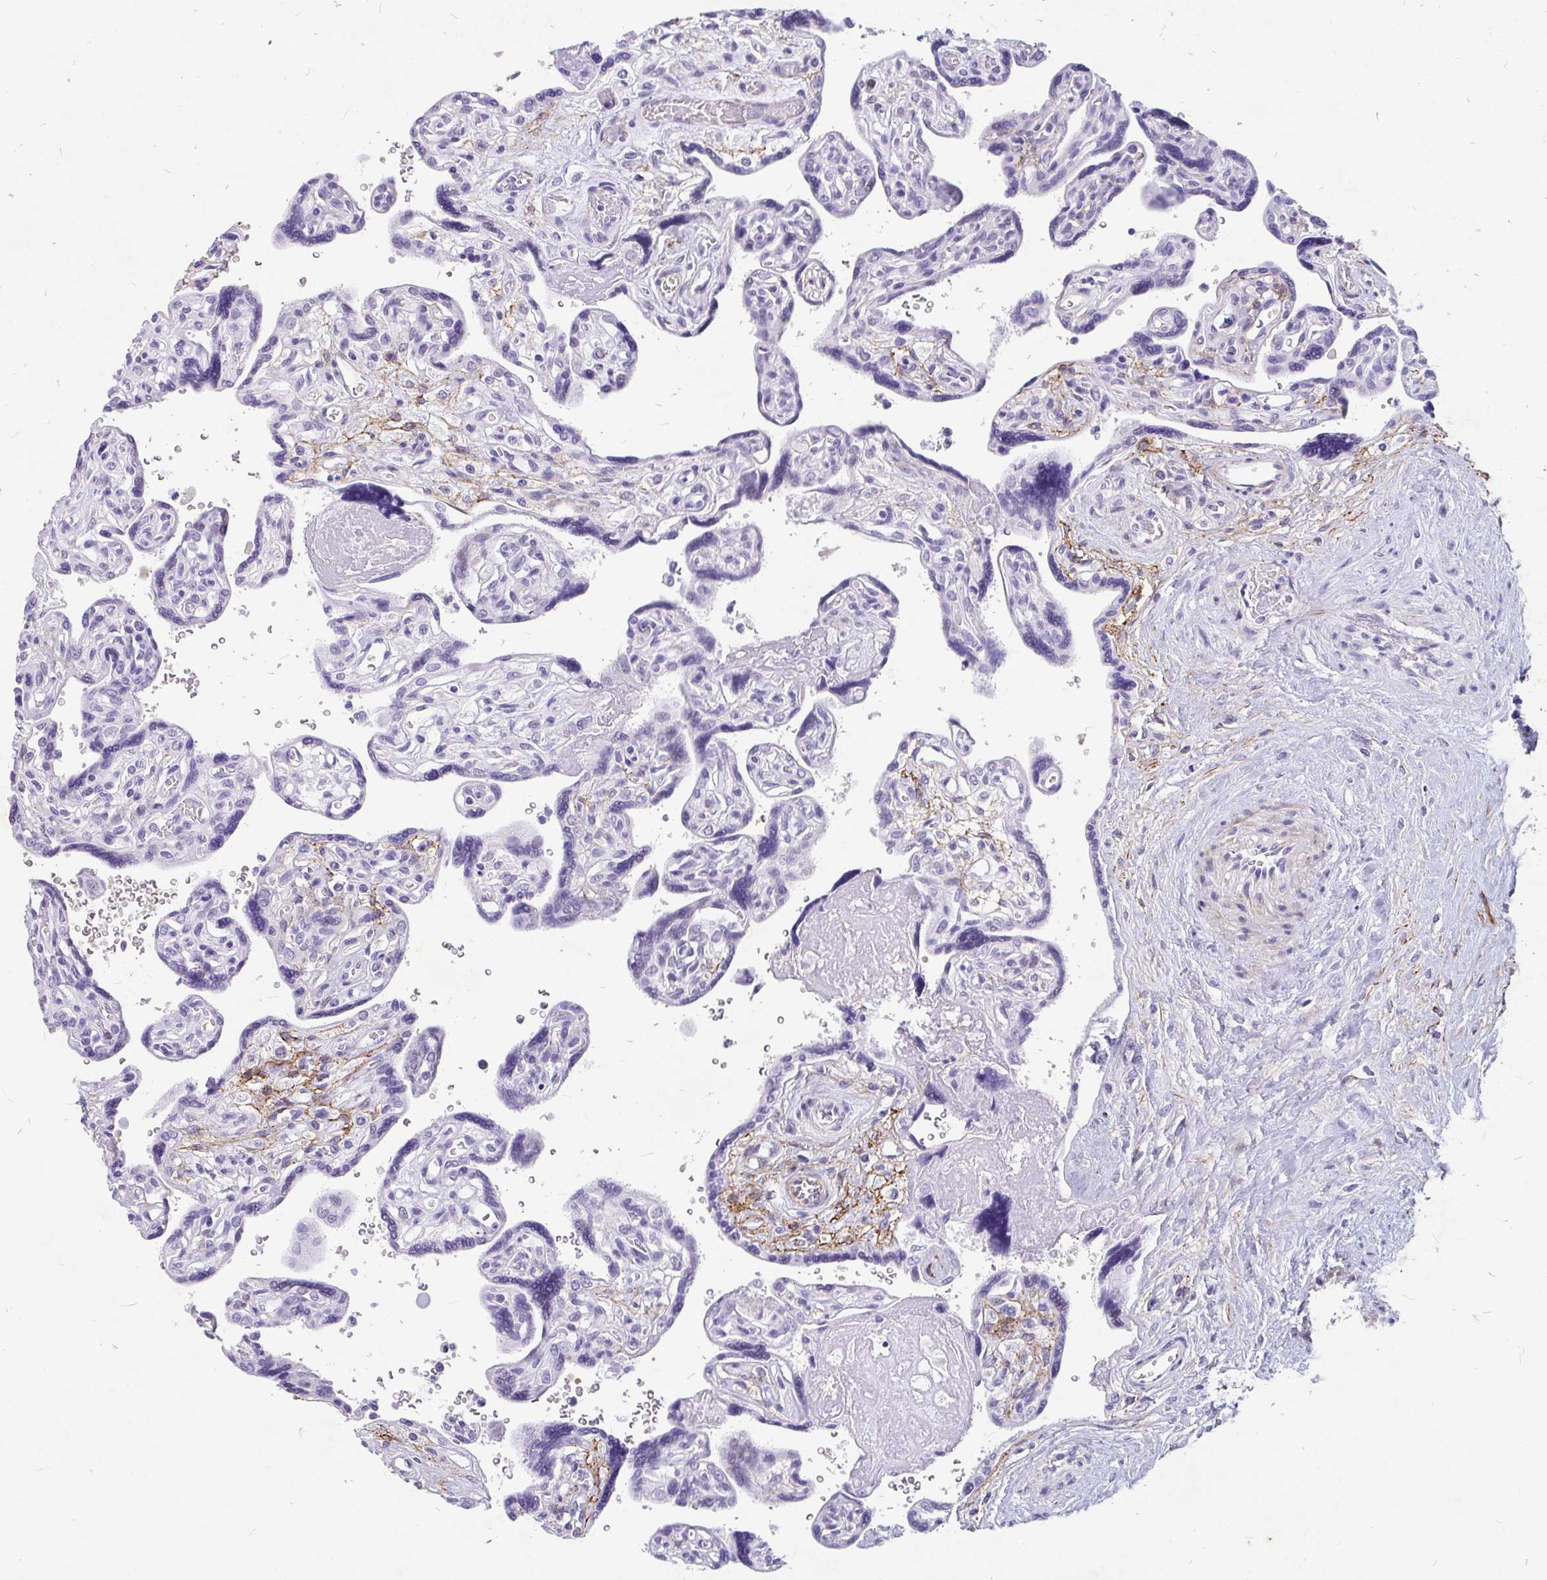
{"staining": {"intensity": "moderate", "quantity": "<25%", "location": "cytoplasmic/membranous"}, "tissue": "placenta", "cell_type": "Decidual cells", "image_type": "normal", "snomed": [{"axis": "morphology", "description": "Normal tissue, NOS"}, {"axis": "topography", "description": "Placenta"}], "caption": "Placenta was stained to show a protein in brown. There is low levels of moderate cytoplasmic/membranous positivity in approximately <25% of decidual cells. (IHC, brightfield microscopy, high magnification).", "gene": "EML5", "patient": {"sex": "female", "age": 39}}